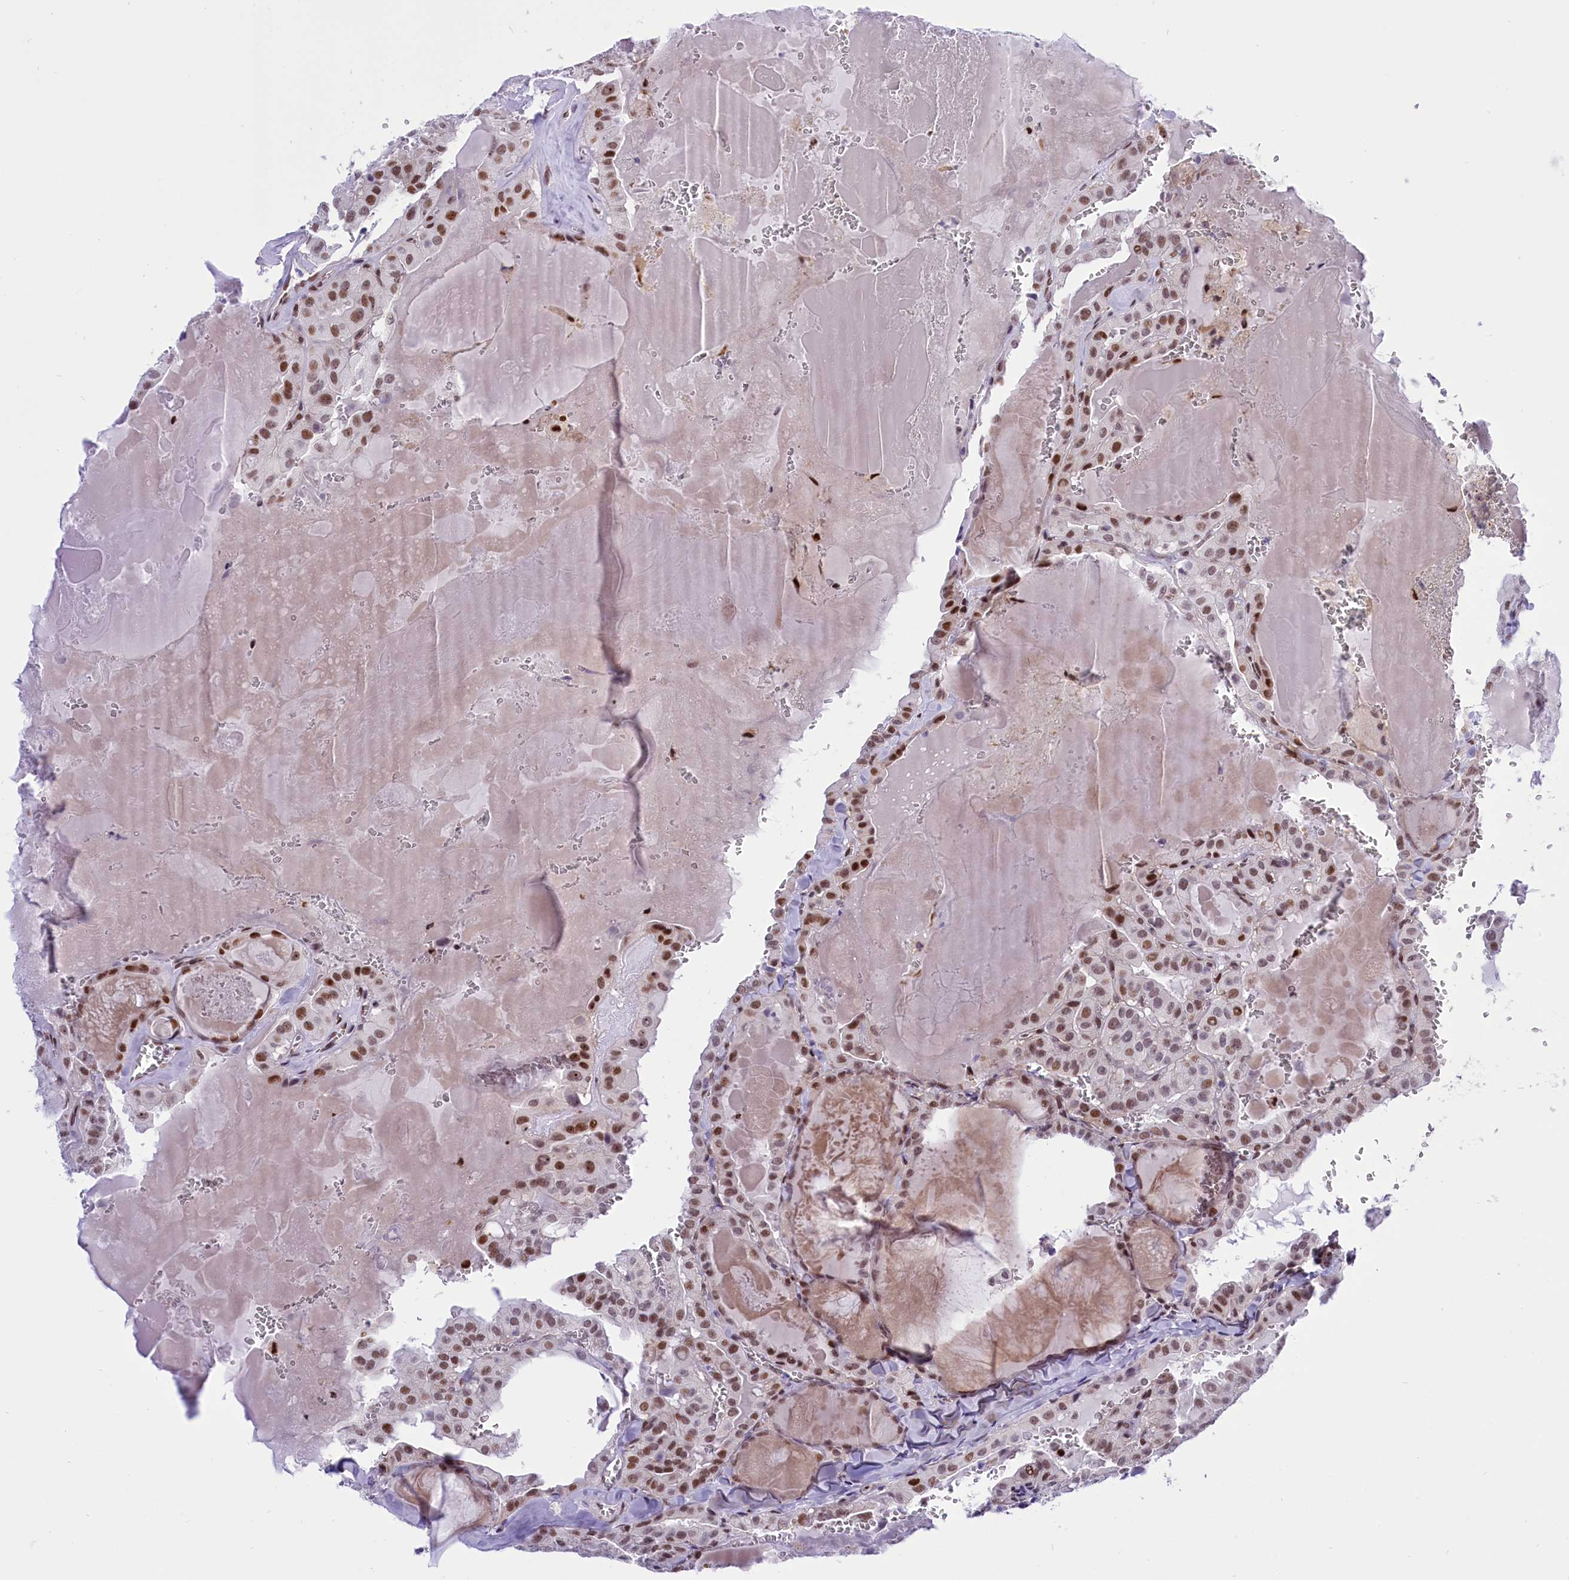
{"staining": {"intensity": "moderate", "quantity": ">75%", "location": "nuclear"}, "tissue": "thyroid cancer", "cell_type": "Tumor cells", "image_type": "cancer", "snomed": [{"axis": "morphology", "description": "Papillary adenocarcinoma, NOS"}, {"axis": "topography", "description": "Thyroid gland"}], "caption": "Thyroid cancer (papillary adenocarcinoma) stained with immunohistochemistry (IHC) demonstrates moderate nuclear expression in approximately >75% of tumor cells. Immunohistochemistry (ihc) stains the protein of interest in brown and the nuclei are stained blue.", "gene": "RPS6KB1", "patient": {"sex": "male", "age": 52}}